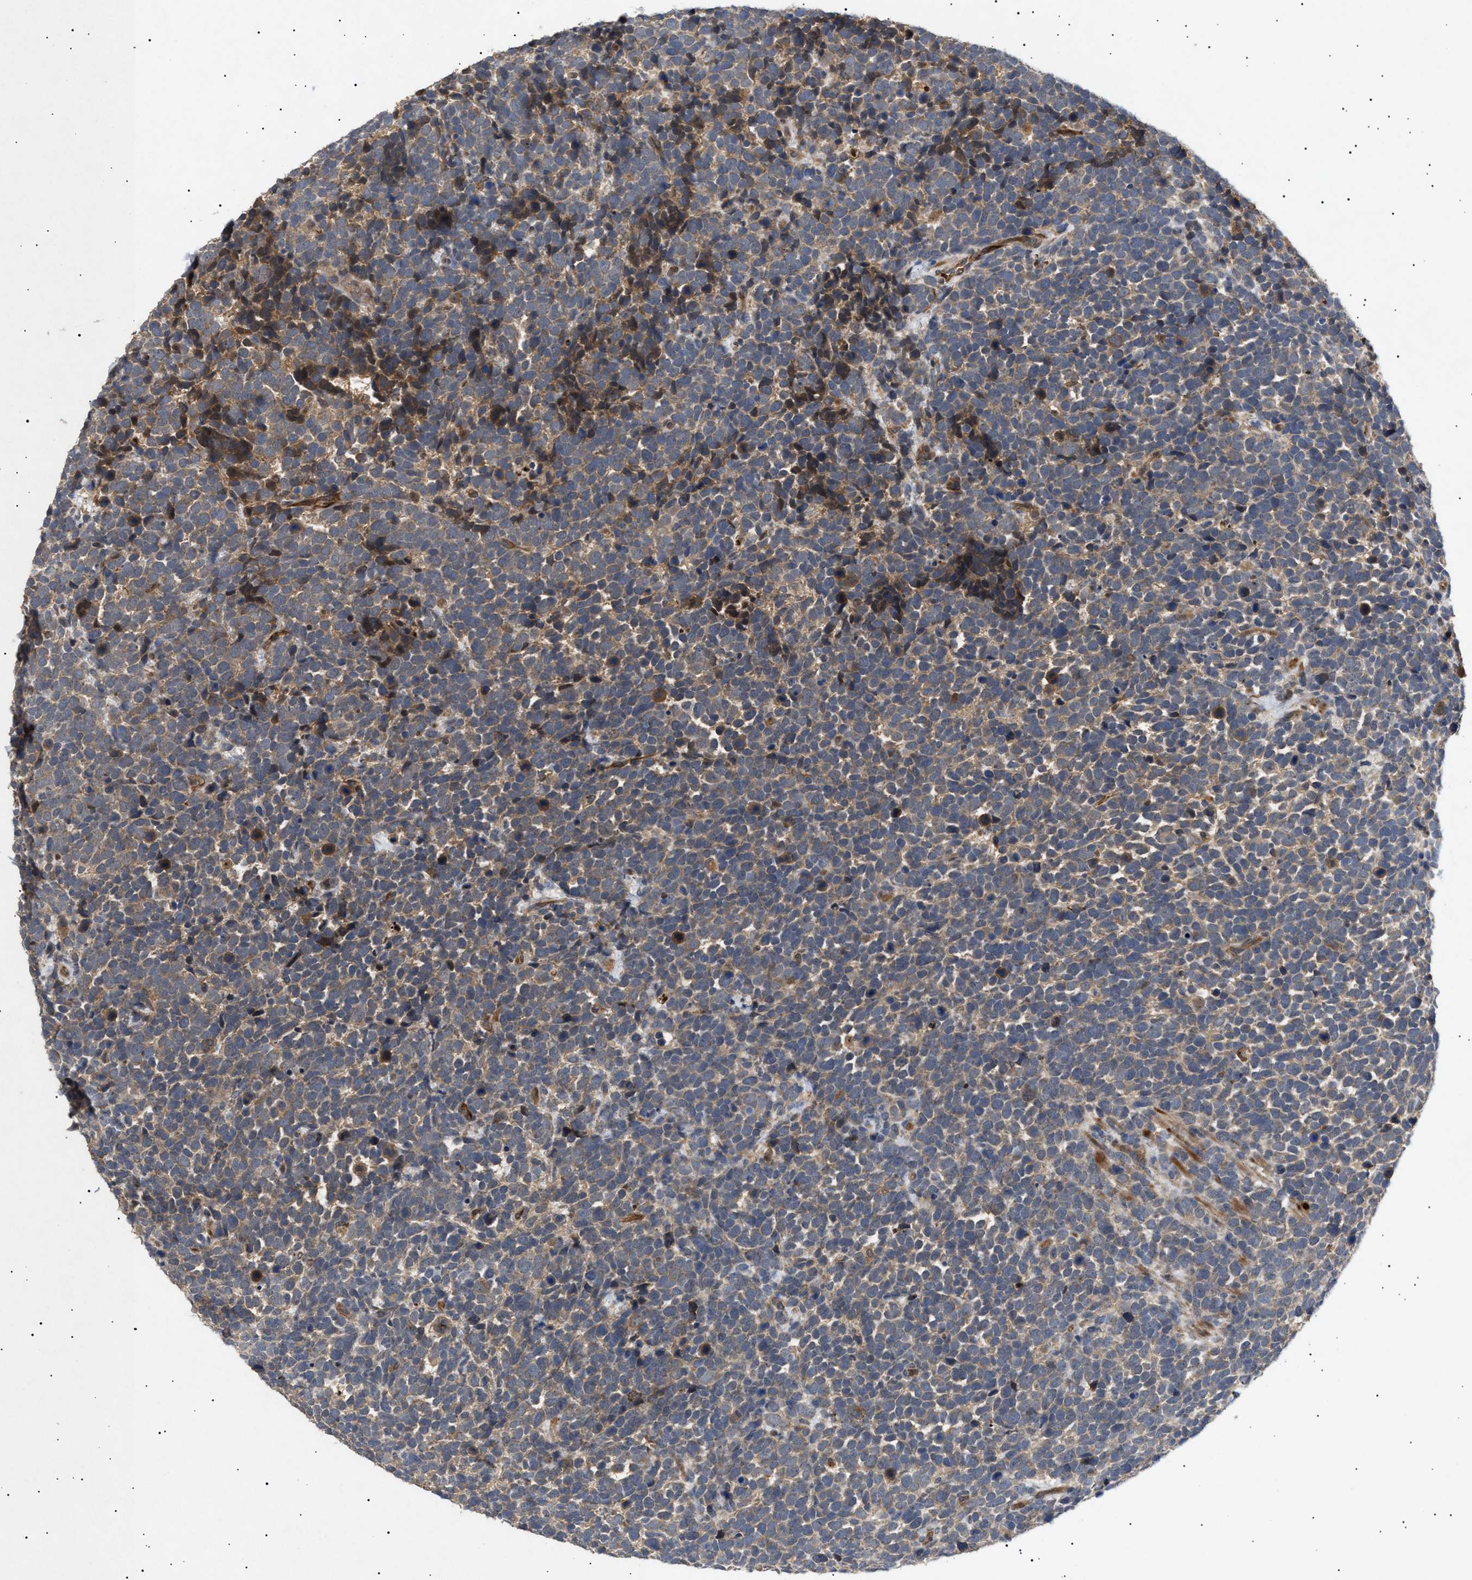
{"staining": {"intensity": "weak", "quantity": ">75%", "location": "cytoplasmic/membranous"}, "tissue": "urothelial cancer", "cell_type": "Tumor cells", "image_type": "cancer", "snomed": [{"axis": "morphology", "description": "Urothelial carcinoma, High grade"}, {"axis": "topography", "description": "Urinary bladder"}], "caption": "The photomicrograph shows a brown stain indicating the presence of a protein in the cytoplasmic/membranous of tumor cells in high-grade urothelial carcinoma.", "gene": "SIRT5", "patient": {"sex": "female", "age": 82}}